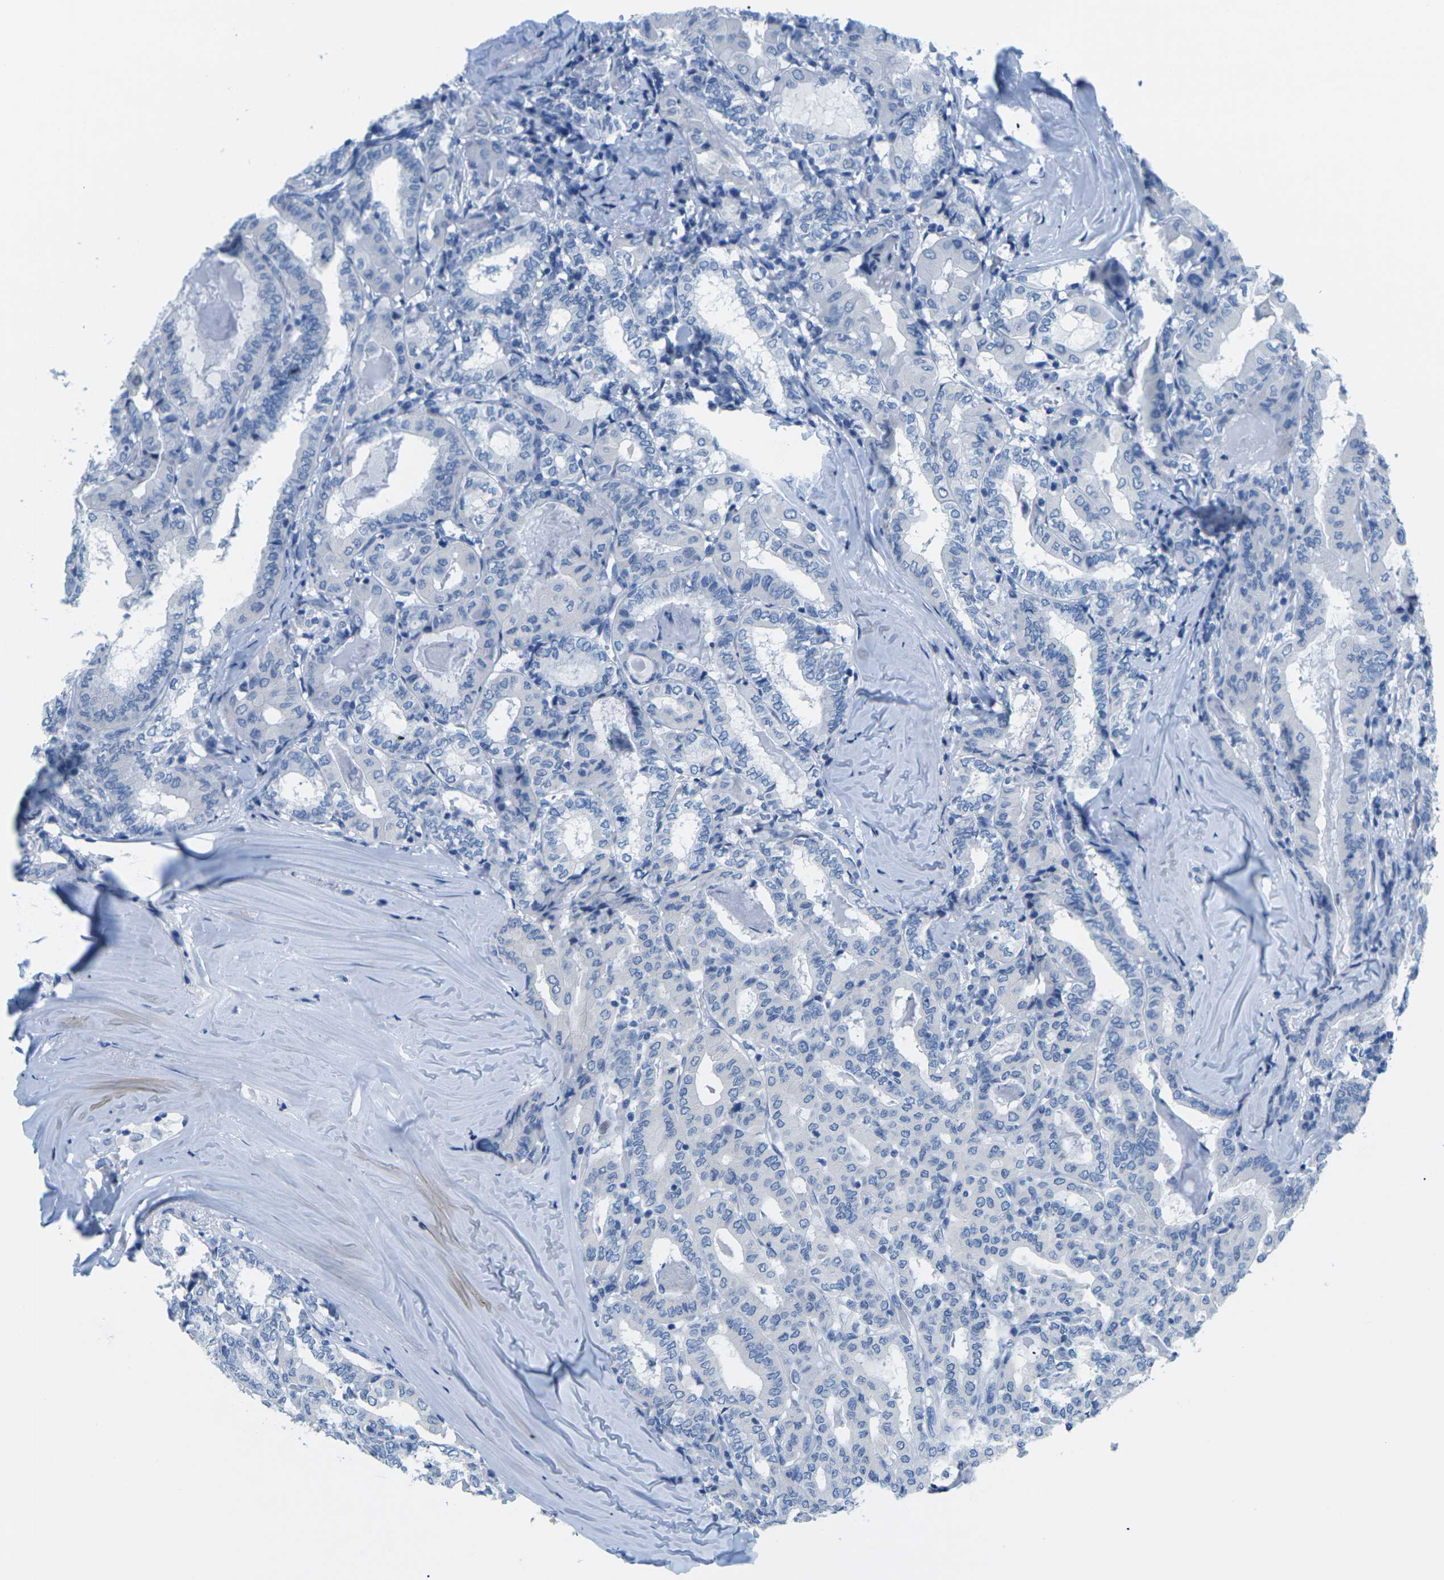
{"staining": {"intensity": "negative", "quantity": "none", "location": "none"}, "tissue": "thyroid cancer", "cell_type": "Tumor cells", "image_type": "cancer", "snomed": [{"axis": "morphology", "description": "Papillary adenocarcinoma, NOS"}, {"axis": "topography", "description": "Thyroid gland"}], "caption": "Tumor cells show no significant staining in thyroid papillary adenocarcinoma.", "gene": "SLC12A1", "patient": {"sex": "female", "age": 42}}